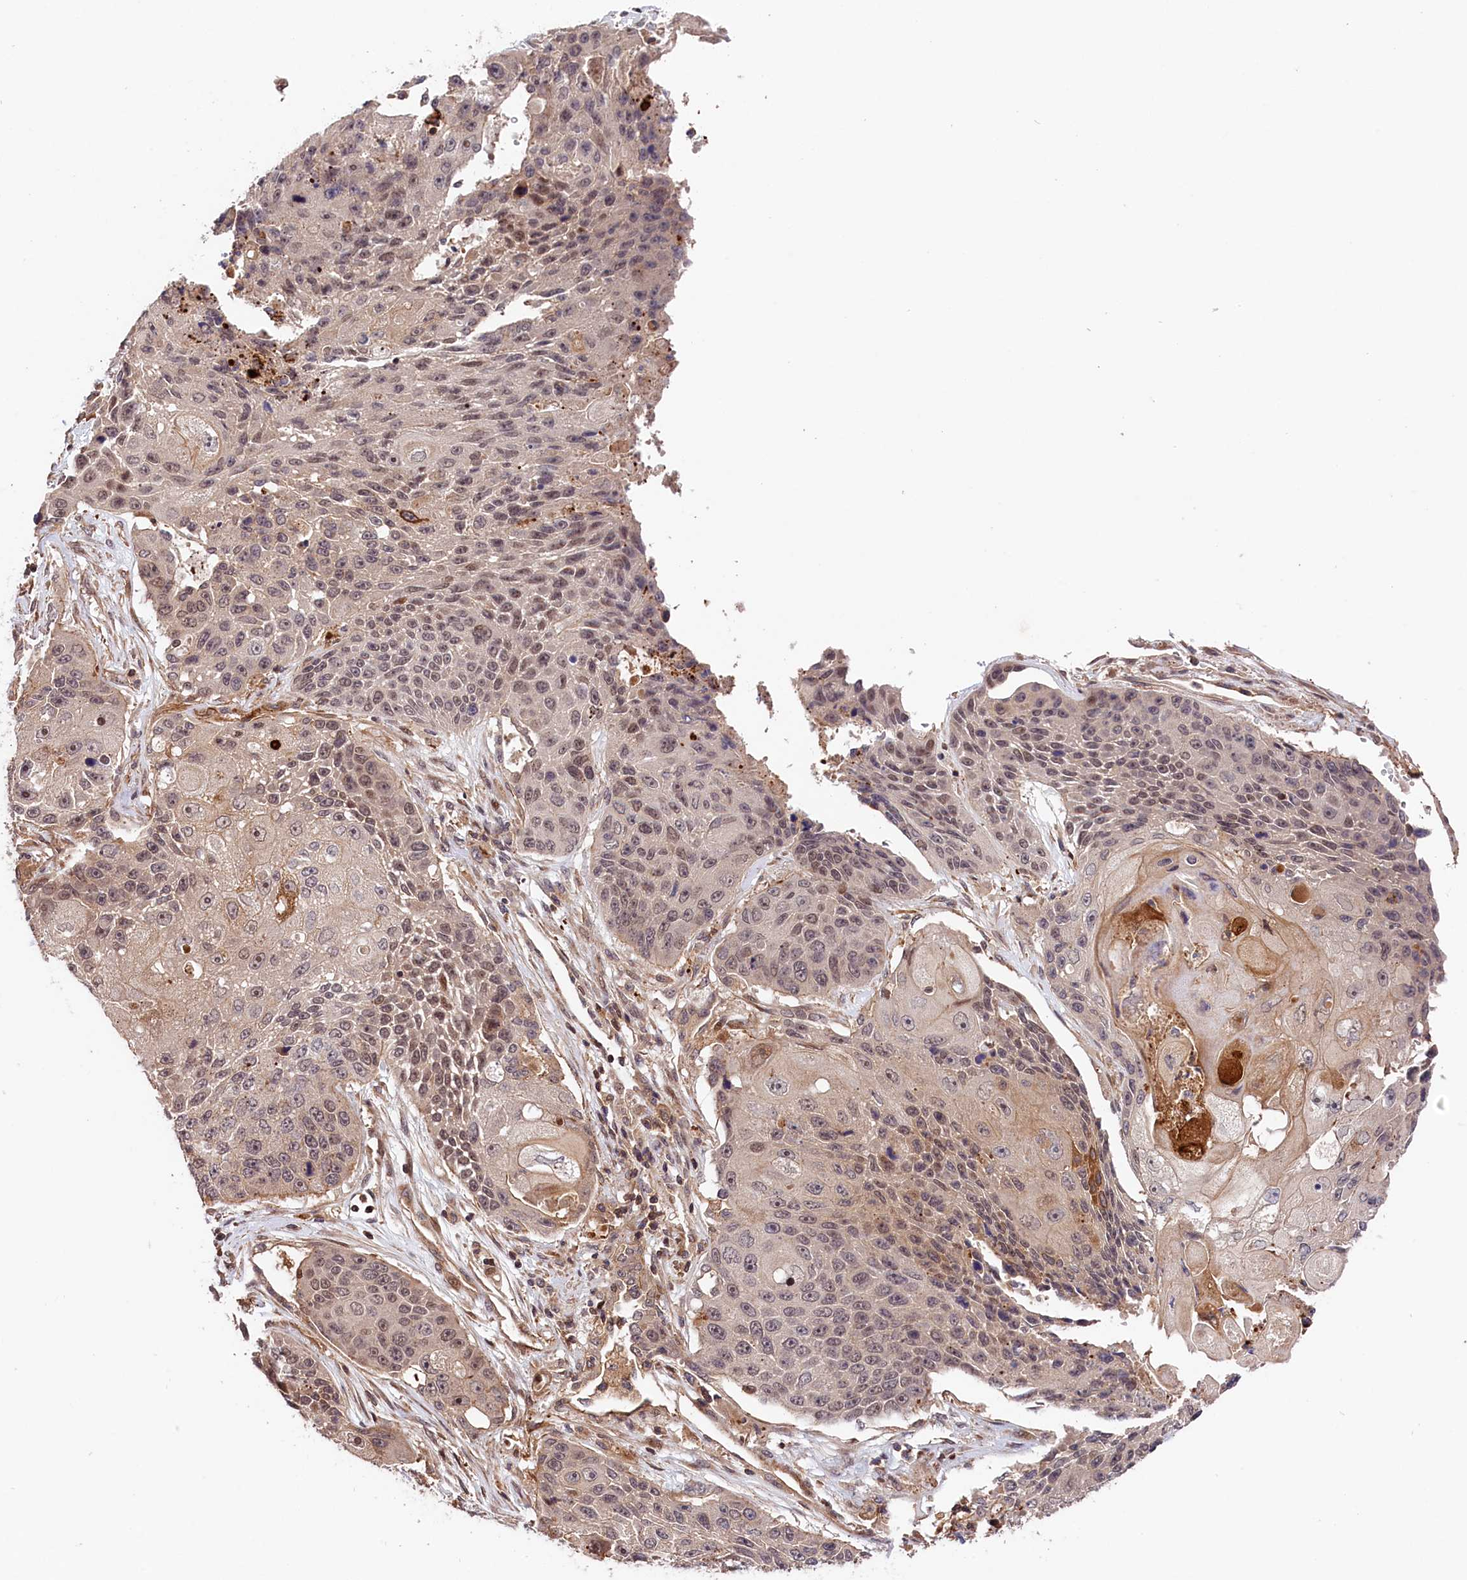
{"staining": {"intensity": "weak", "quantity": ">75%", "location": "nuclear"}, "tissue": "lung cancer", "cell_type": "Tumor cells", "image_type": "cancer", "snomed": [{"axis": "morphology", "description": "Squamous cell carcinoma, NOS"}, {"axis": "topography", "description": "Lung"}], "caption": "Protein staining displays weak nuclear expression in approximately >75% of tumor cells in lung squamous cell carcinoma.", "gene": "CACNA1H", "patient": {"sex": "male", "age": 61}}